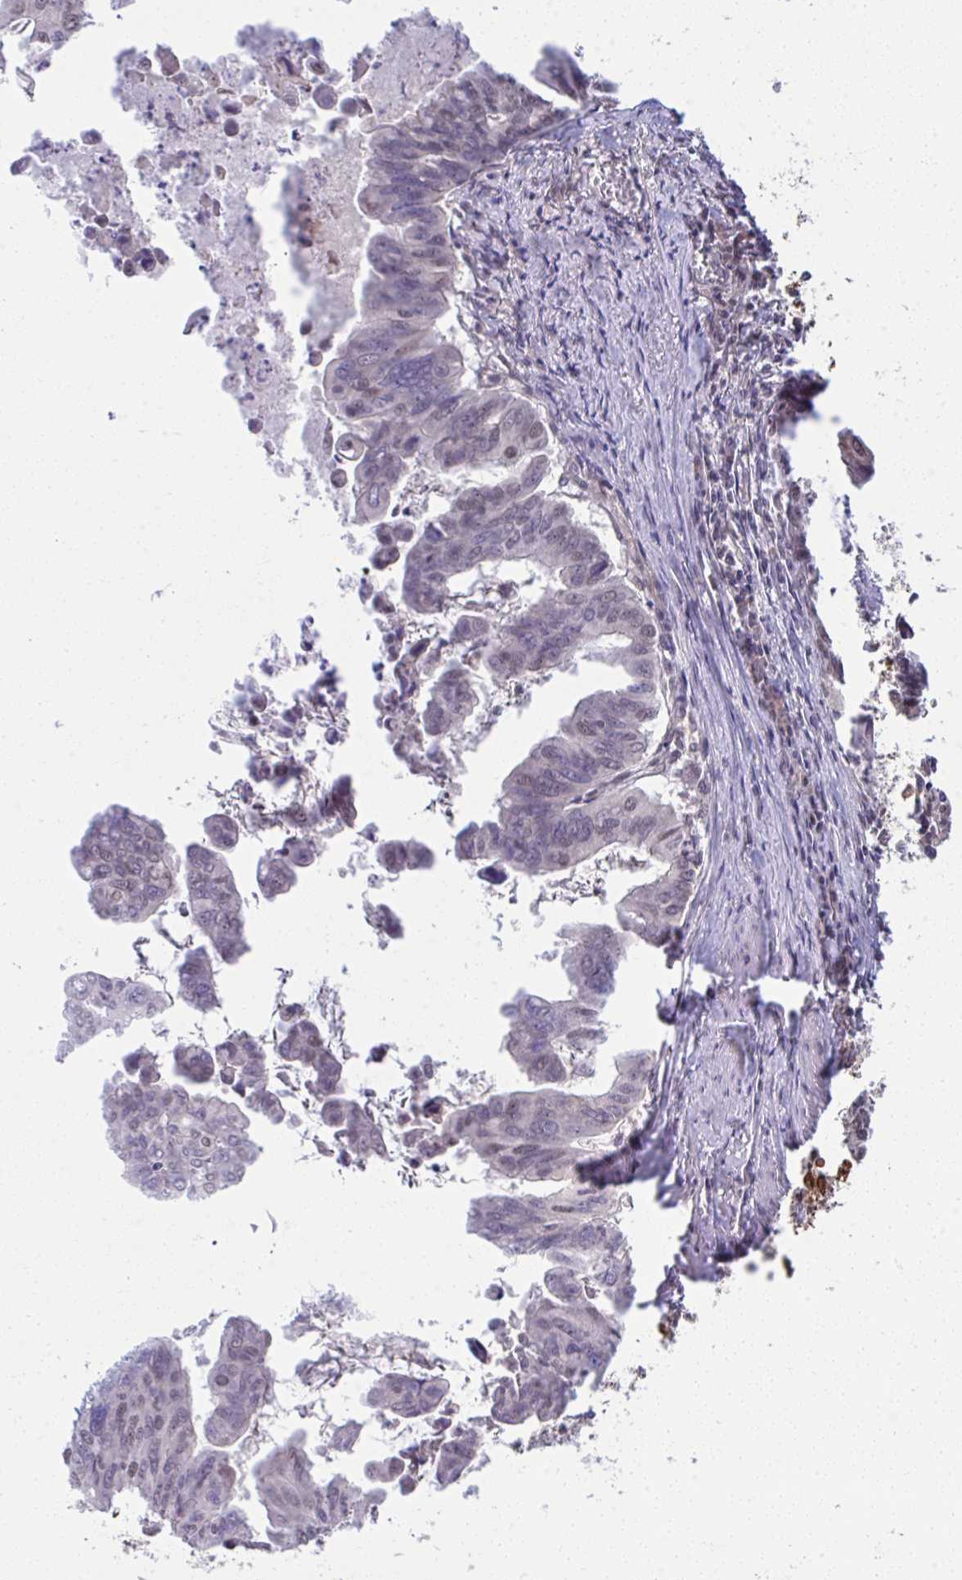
{"staining": {"intensity": "negative", "quantity": "none", "location": "none"}, "tissue": "stomach cancer", "cell_type": "Tumor cells", "image_type": "cancer", "snomed": [{"axis": "morphology", "description": "Adenocarcinoma, NOS"}, {"axis": "topography", "description": "Stomach, upper"}], "caption": "High power microscopy photomicrograph of an immunohistochemistry (IHC) micrograph of stomach cancer, revealing no significant staining in tumor cells.", "gene": "C9orf64", "patient": {"sex": "male", "age": 80}}